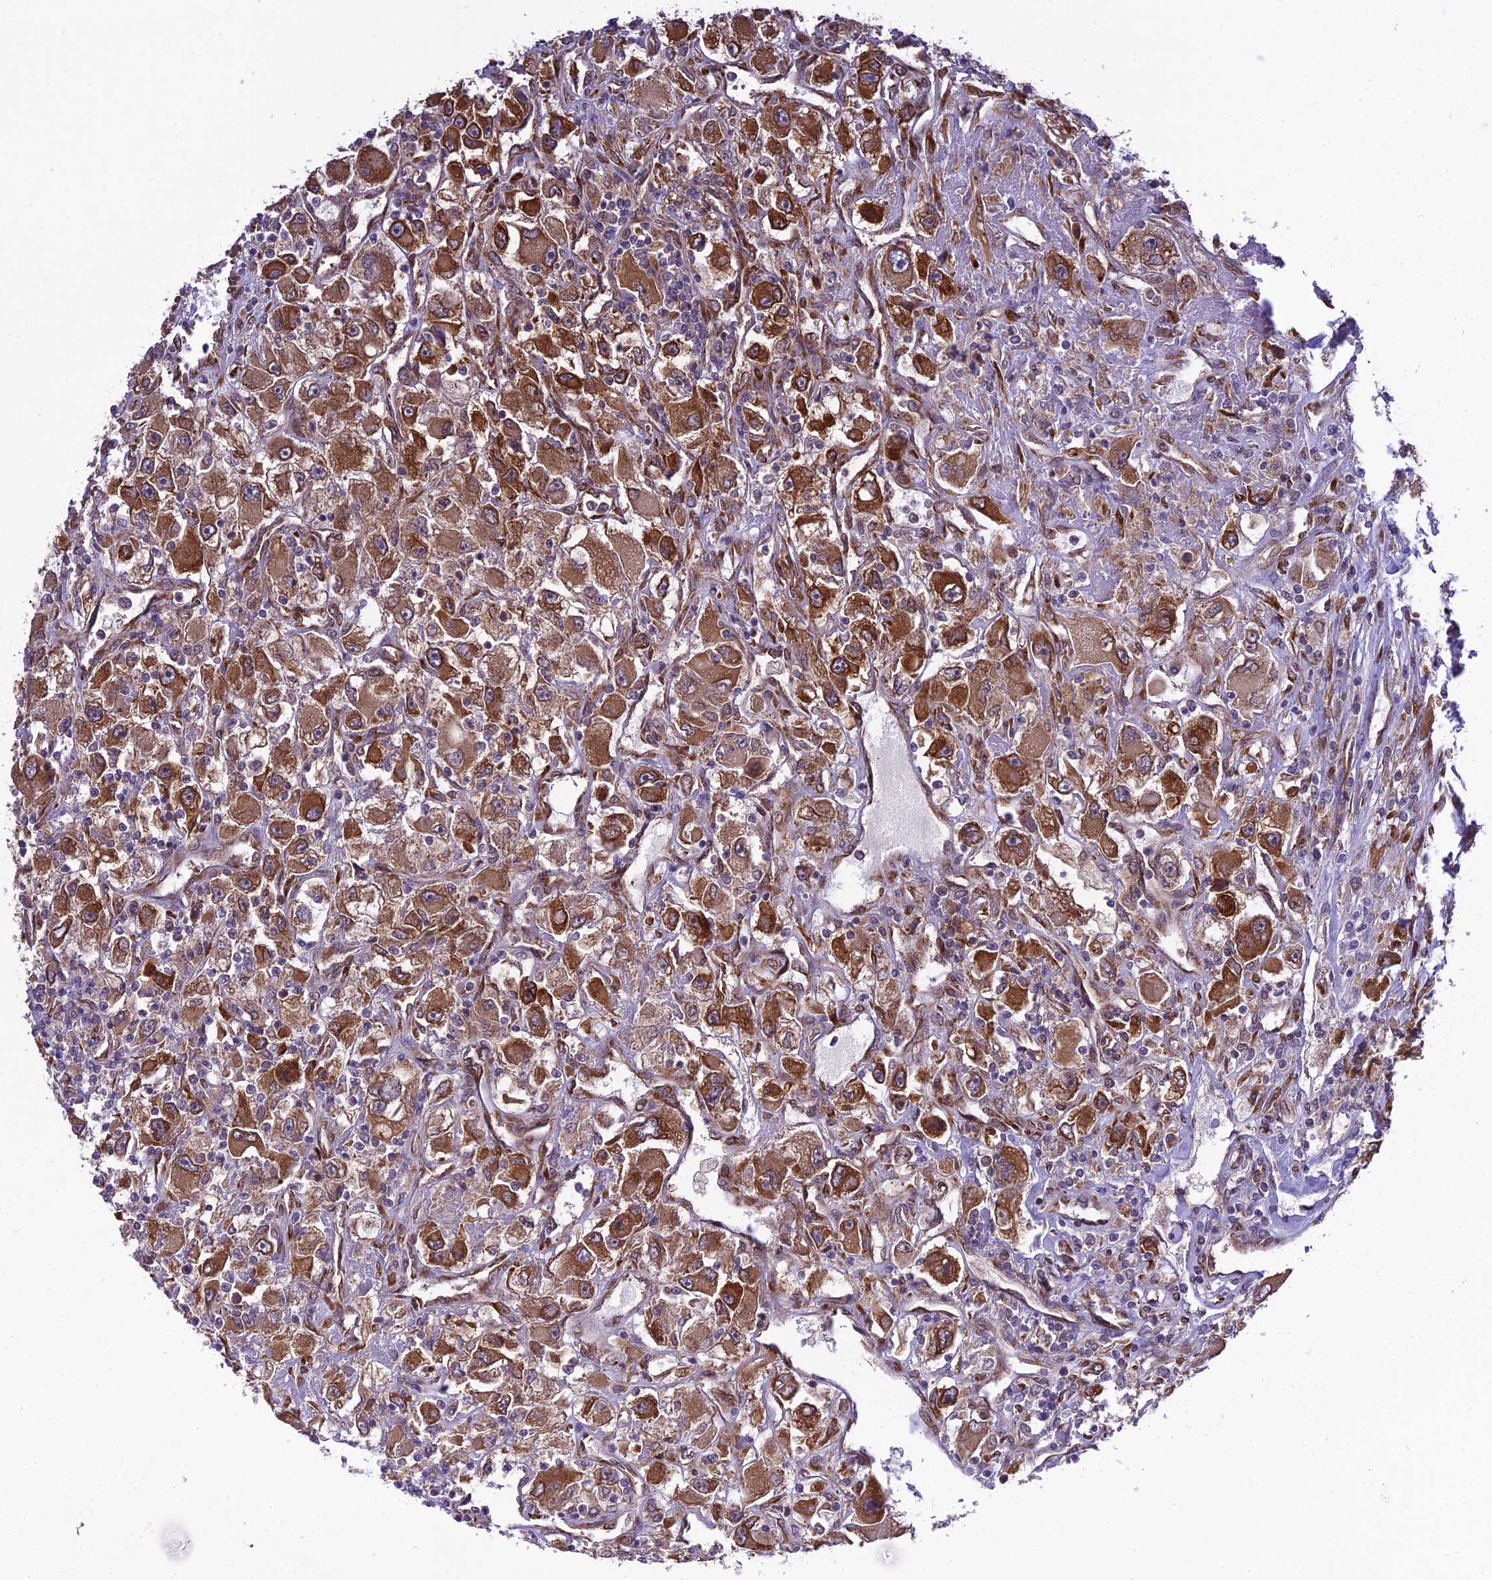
{"staining": {"intensity": "strong", "quantity": ">75%", "location": "cytoplasmic/membranous"}, "tissue": "renal cancer", "cell_type": "Tumor cells", "image_type": "cancer", "snomed": [{"axis": "morphology", "description": "Adenocarcinoma, NOS"}, {"axis": "topography", "description": "Kidney"}], "caption": "IHC photomicrograph of neoplastic tissue: human renal cancer (adenocarcinoma) stained using immunohistochemistry (IHC) shows high levels of strong protein expression localized specifically in the cytoplasmic/membranous of tumor cells, appearing as a cytoplasmic/membranous brown color.", "gene": "DHCR7", "patient": {"sex": "female", "age": 52}}